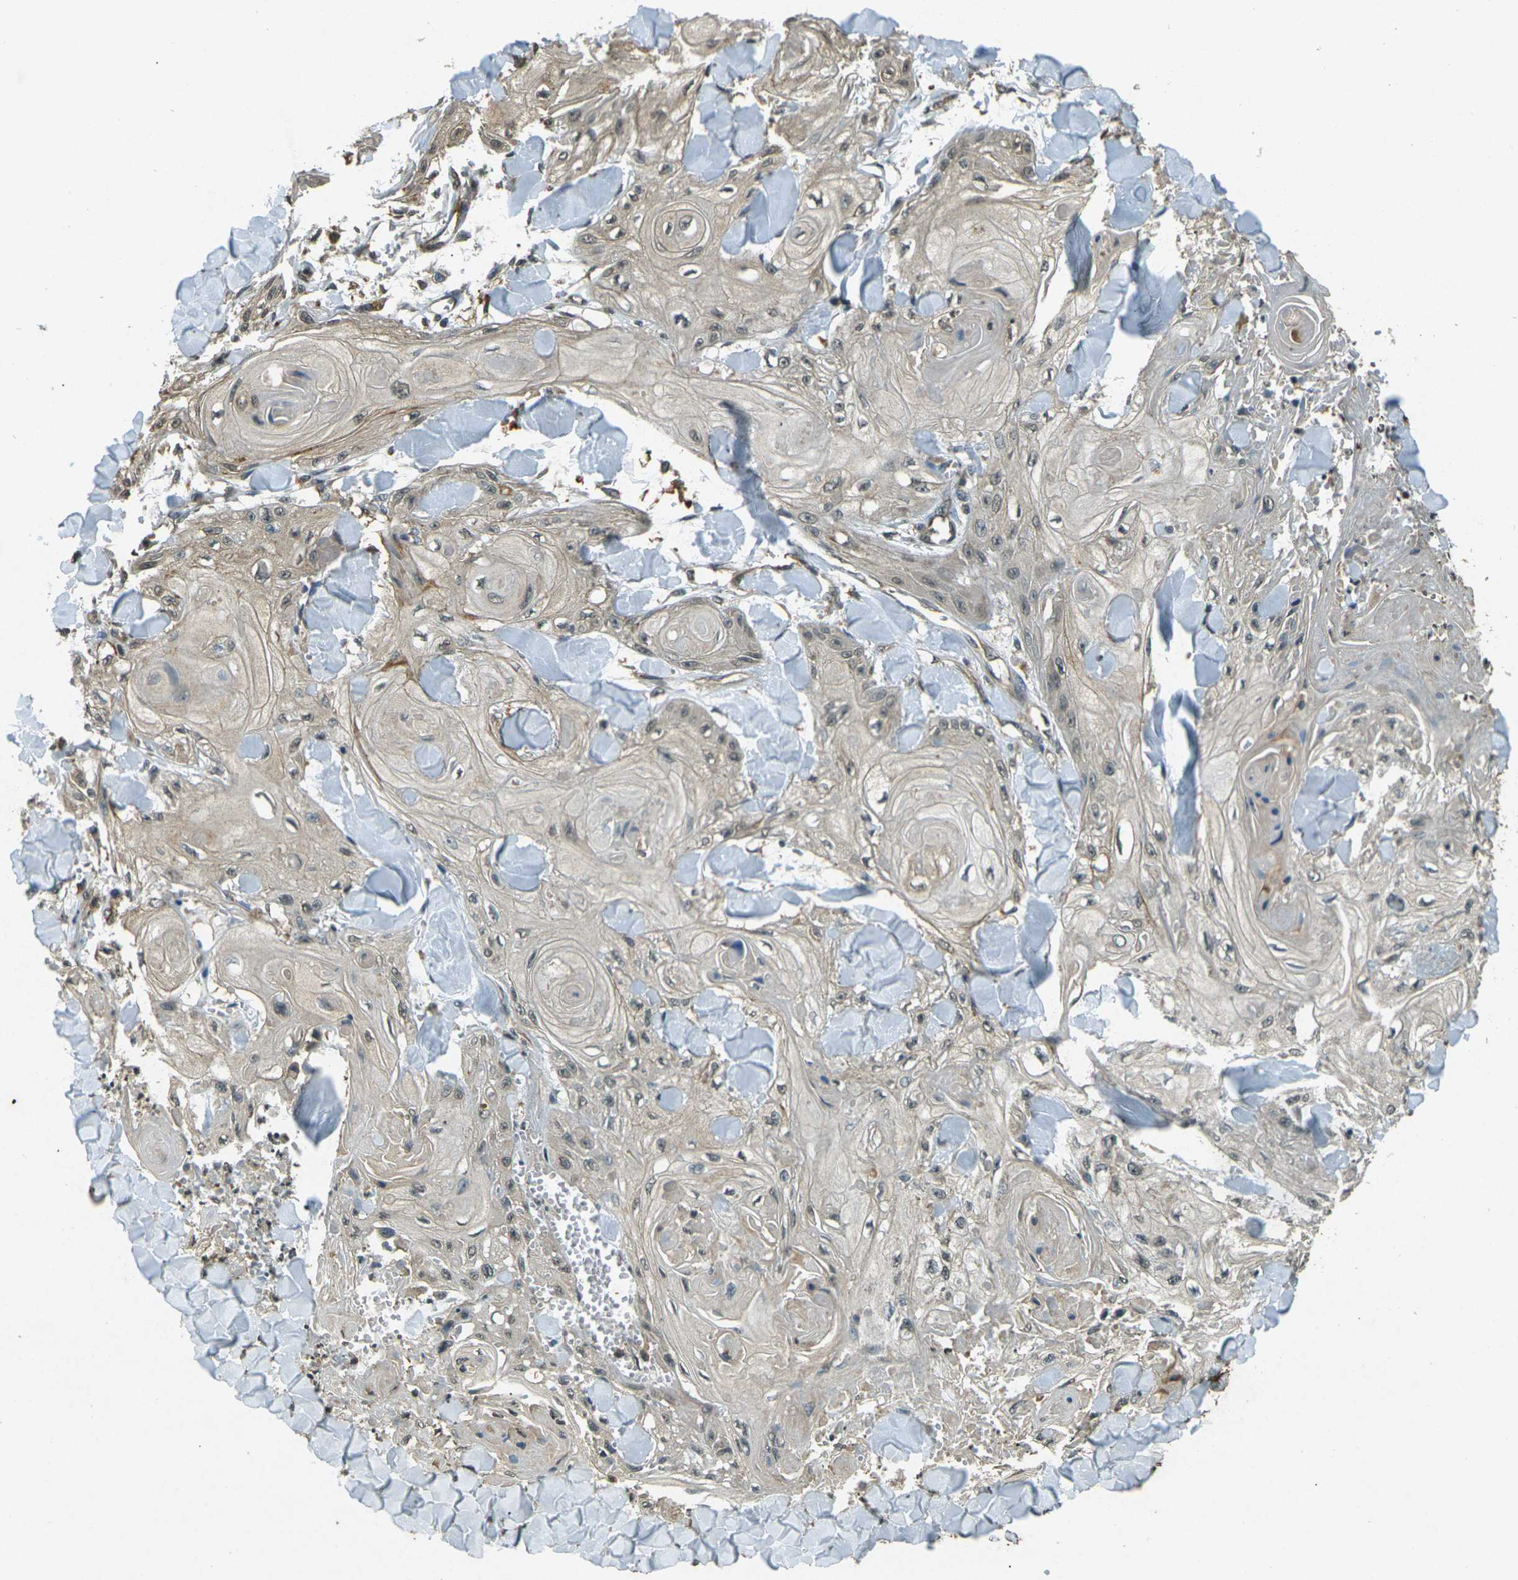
{"staining": {"intensity": "weak", "quantity": "25%-75%", "location": "cytoplasmic/membranous"}, "tissue": "skin cancer", "cell_type": "Tumor cells", "image_type": "cancer", "snomed": [{"axis": "morphology", "description": "Squamous cell carcinoma, NOS"}, {"axis": "topography", "description": "Skin"}], "caption": "The histopathology image demonstrates staining of skin squamous cell carcinoma, revealing weak cytoplasmic/membranous protein staining (brown color) within tumor cells. (Brightfield microscopy of DAB IHC at high magnification).", "gene": "PDE2A", "patient": {"sex": "male", "age": 74}}